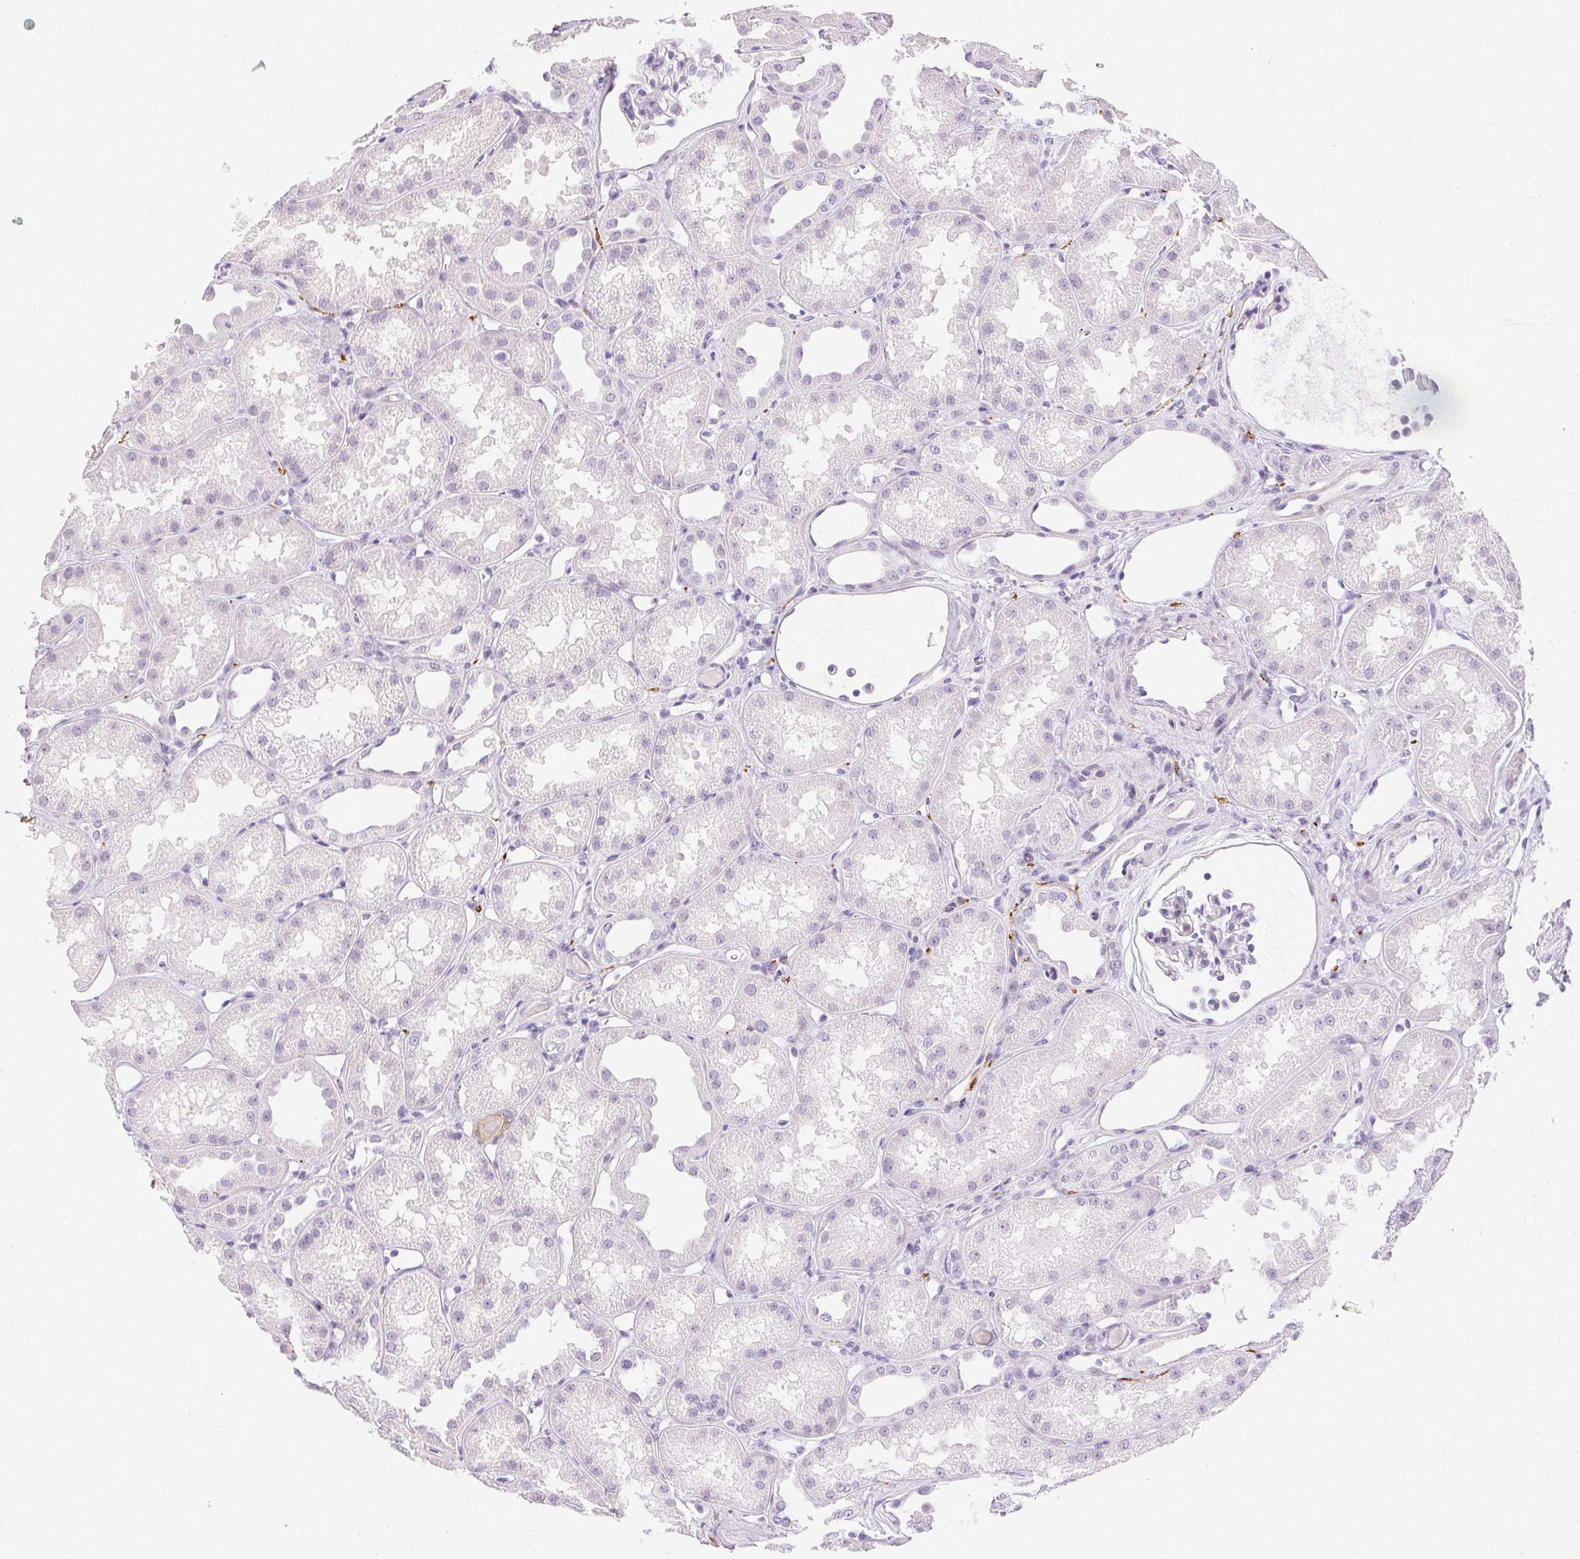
{"staining": {"intensity": "negative", "quantity": "none", "location": "none"}, "tissue": "kidney", "cell_type": "Cells in glomeruli", "image_type": "normal", "snomed": [{"axis": "morphology", "description": "Normal tissue, NOS"}, {"axis": "topography", "description": "Kidney"}], "caption": "There is no significant staining in cells in glomeruli of kidney. (DAB (3,3'-diaminobenzidine) immunohistochemistry (IHC) visualized using brightfield microscopy, high magnification).", "gene": "CADPS", "patient": {"sex": "male", "age": 61}}